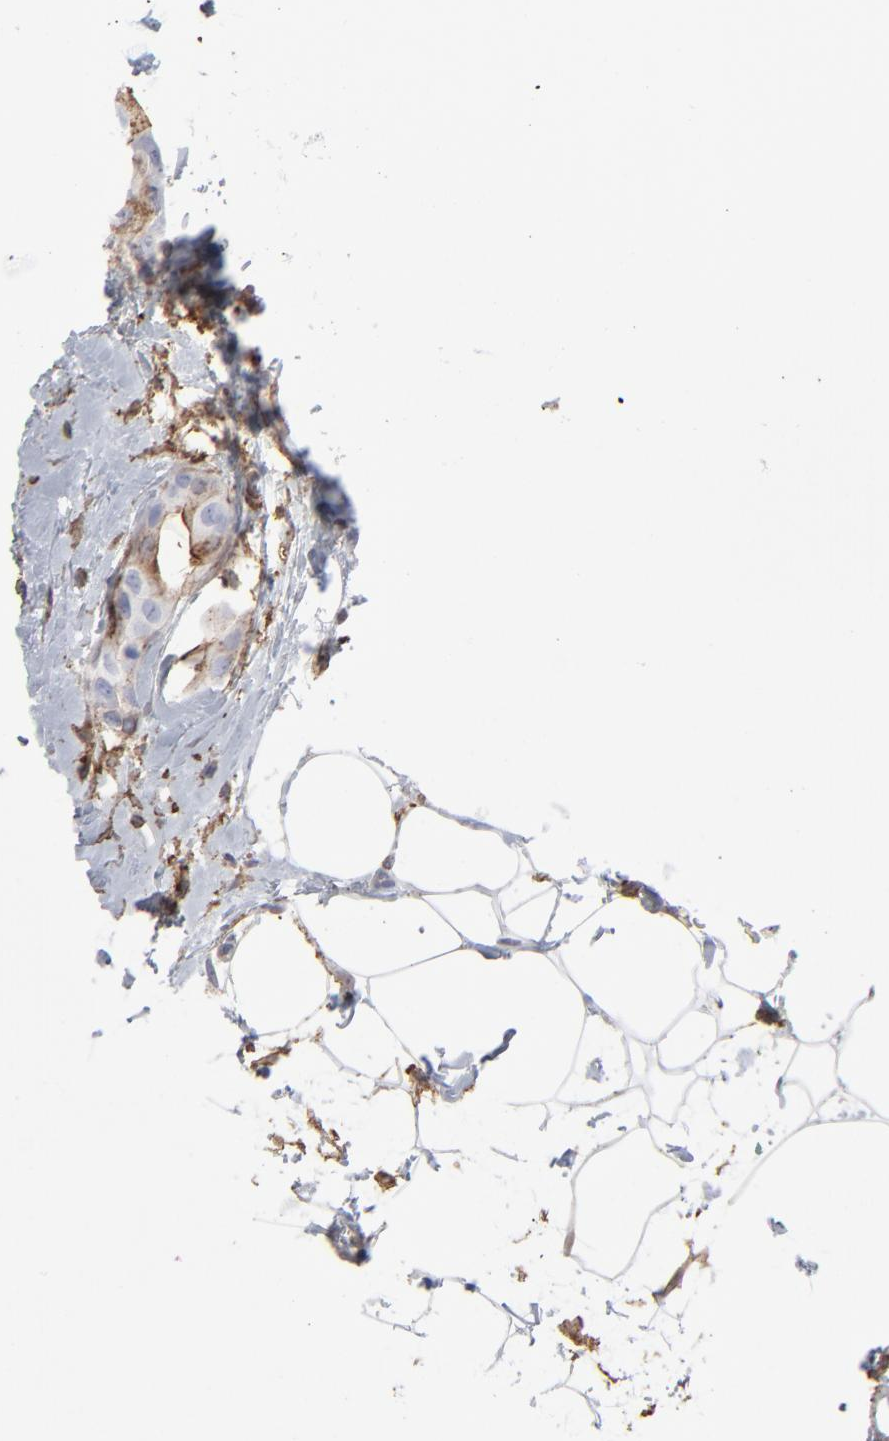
{"staining": {"intensity": "weak", "quantity": "<25%", "location": "cytoplasmic/membranous"}, "tissue": "breast cancer", "cell_type": "Tumor cells", "image_type": "cancer", "snomed": [{"axis": "morphology", "description": "Duct carcinoma"}, {"axis": "topography", "description": "Breast"}], "caption": "This histopathology image is of breast cancer stained with IHC to label a protein in brown with the nuclei are counter-stained blue. There is no staining in tumor cells.", "gene": "ANXA5", "patient": {"sex": "female", "age": 40}}